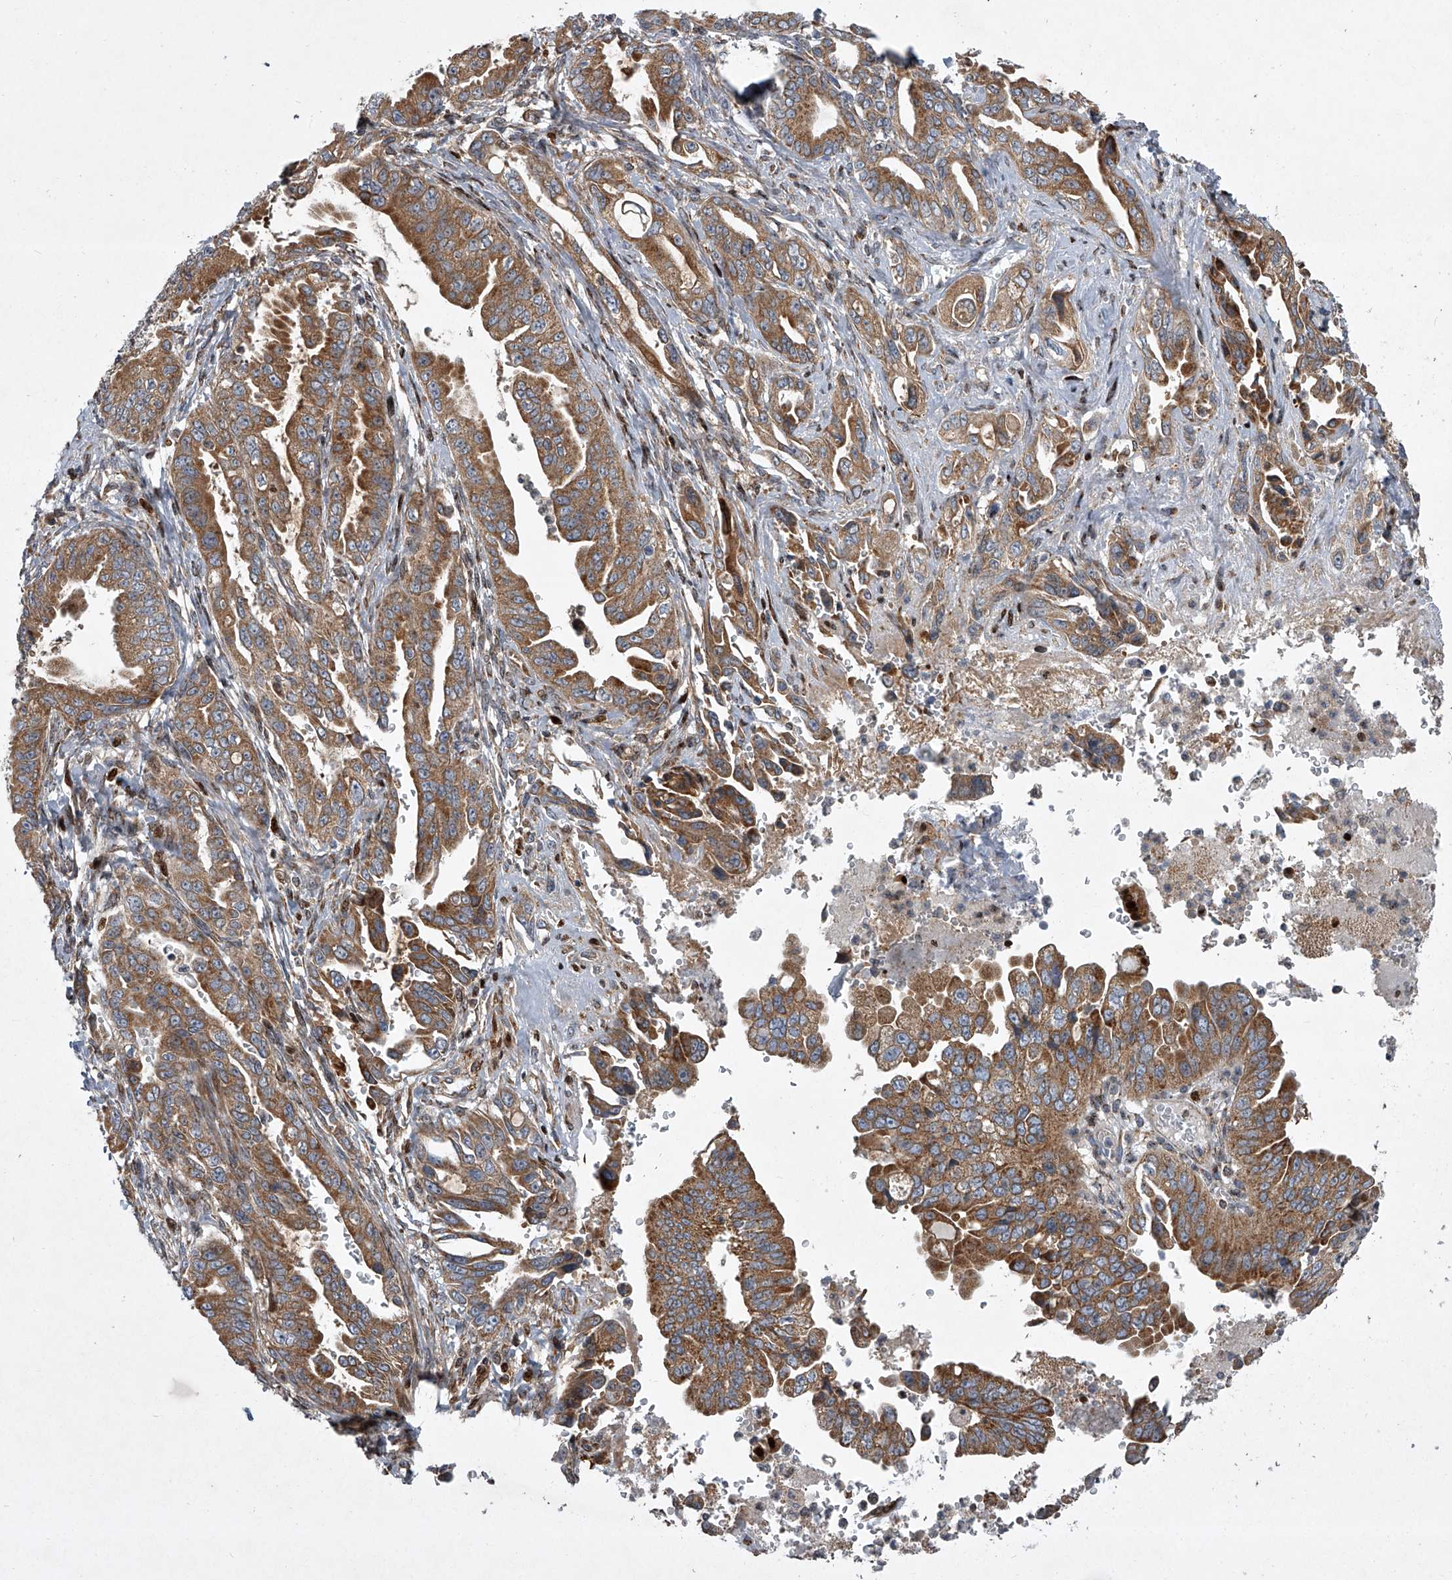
{"staining": {"intensity": "moderate", "quantity": ">75%", "location": "cytoplasmic/membranous"}, "tissue": "pancreatic cancer", "cell_type": "Tumor cells", "image_type": "cancer", "snomed": [{"axis": "morphology", "description": "Adenocarcinoma, NOS"}, {"axis": "topography", "description": "Pancreas"}], "caption": "Immunohistochemistry (IHC) micrograph of human pancreatic adenocarcinoma stained for a protein (brown), which reveals medium levels of moderate cytoplasmic/membranous expression in about >75% of tumor cells.", "gene": "STRADA", "patient": {"sex": "male", "age": 70}}